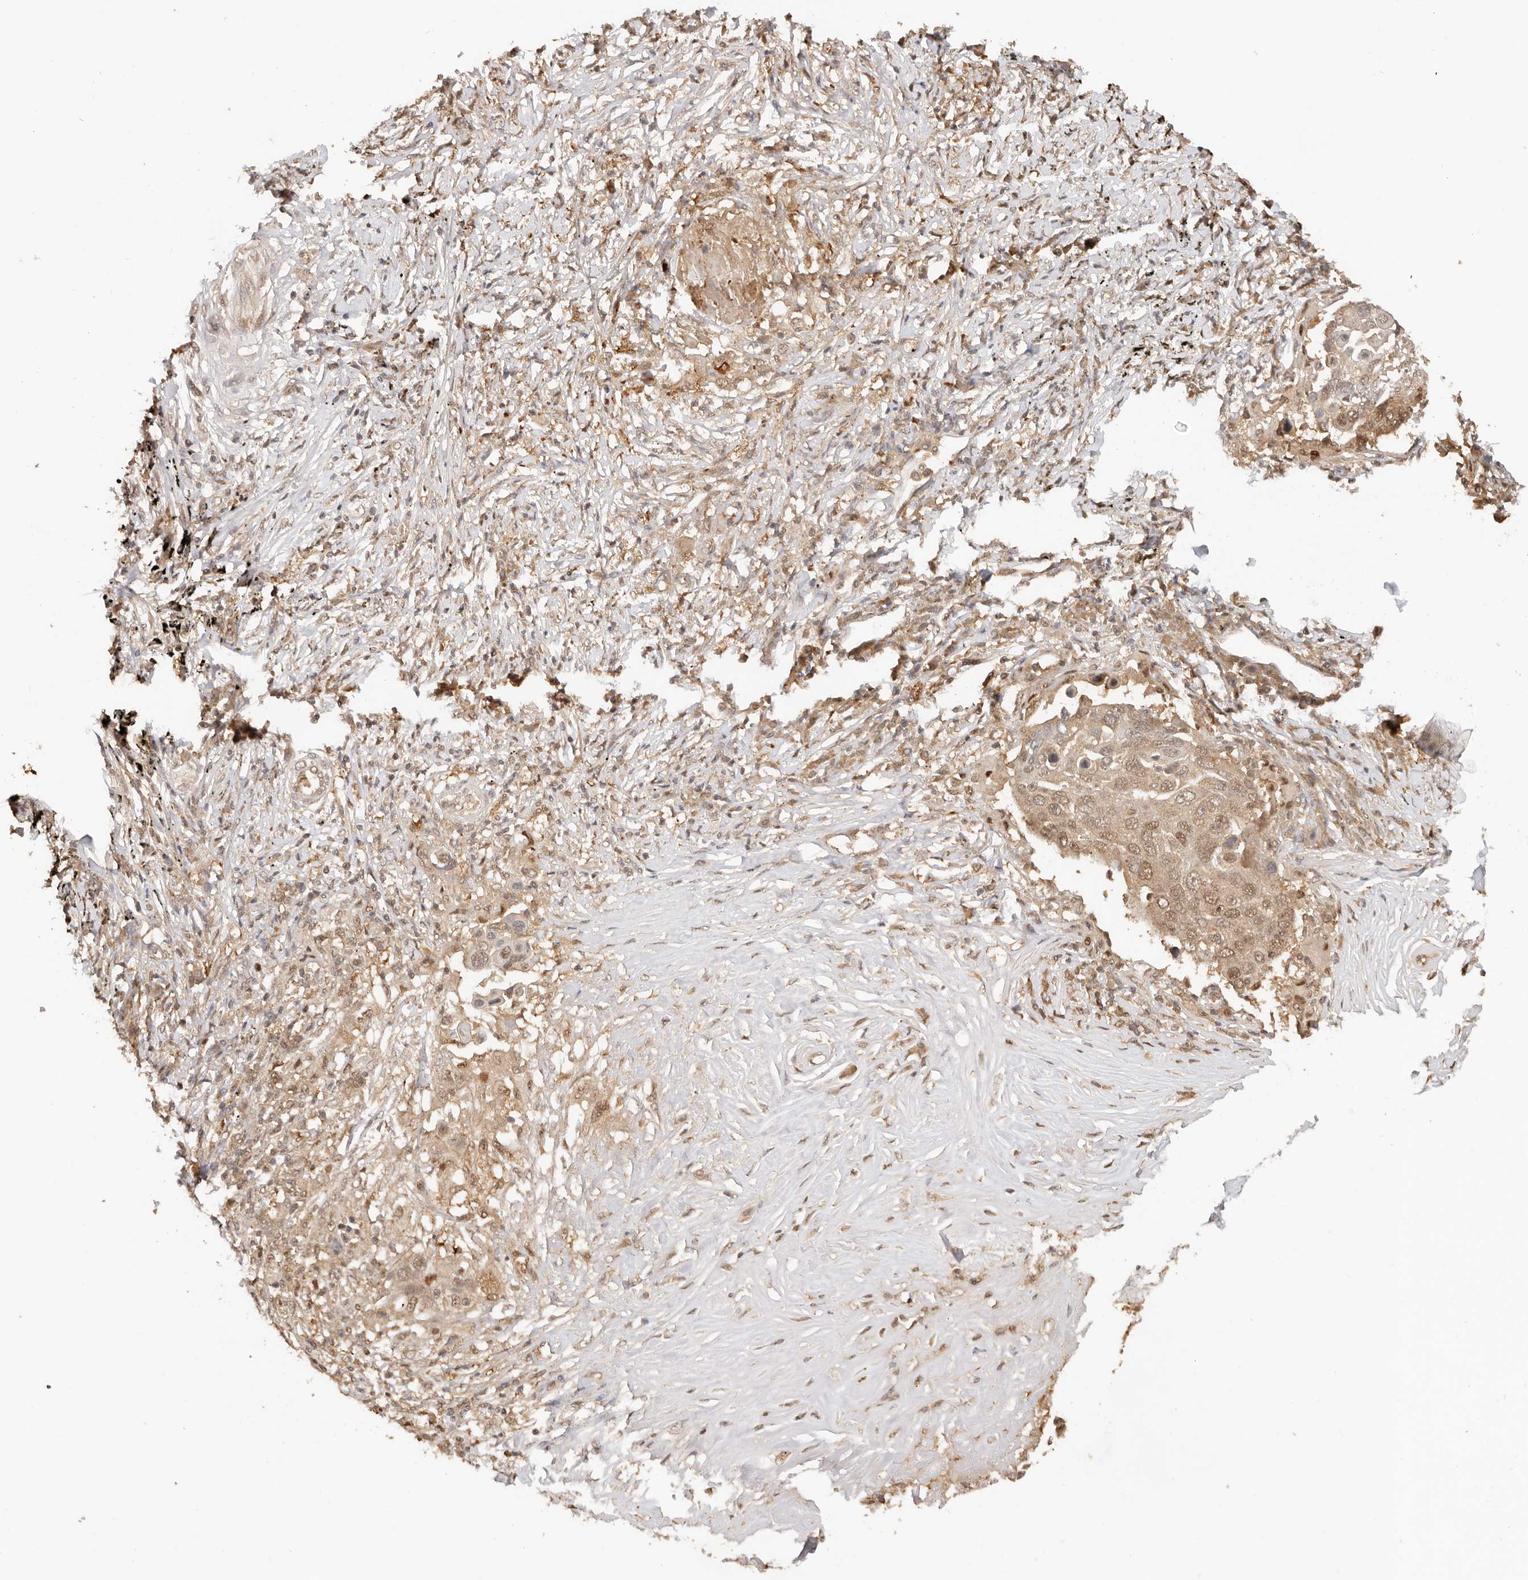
{"staining": {"intensity": "moderate", "quantity": ">75%", "location": "cytoplasmic/membranous,nuclear"}, "tissue": "lung cancer", "cell_type": "Tumor cells", "image_type": "cancer", "snomed": [{"axis": "morphology", "description": "Squamous cell carcinoma, NOS"}, {"axis": "topography", "description": "Lung"}], "caption": "High-magnification brightfield microscopy of squamous cell carcinoma (lung) stained with DAB (brown) and counterstained with hematoxylin (blue). tumor cells exhibit moderate cytoplasmic/membranous and nuclear expression is seen in approximately>75% of cells.", "gene": "PSMA5", "patient": {"sex": "male", "age": 66}}